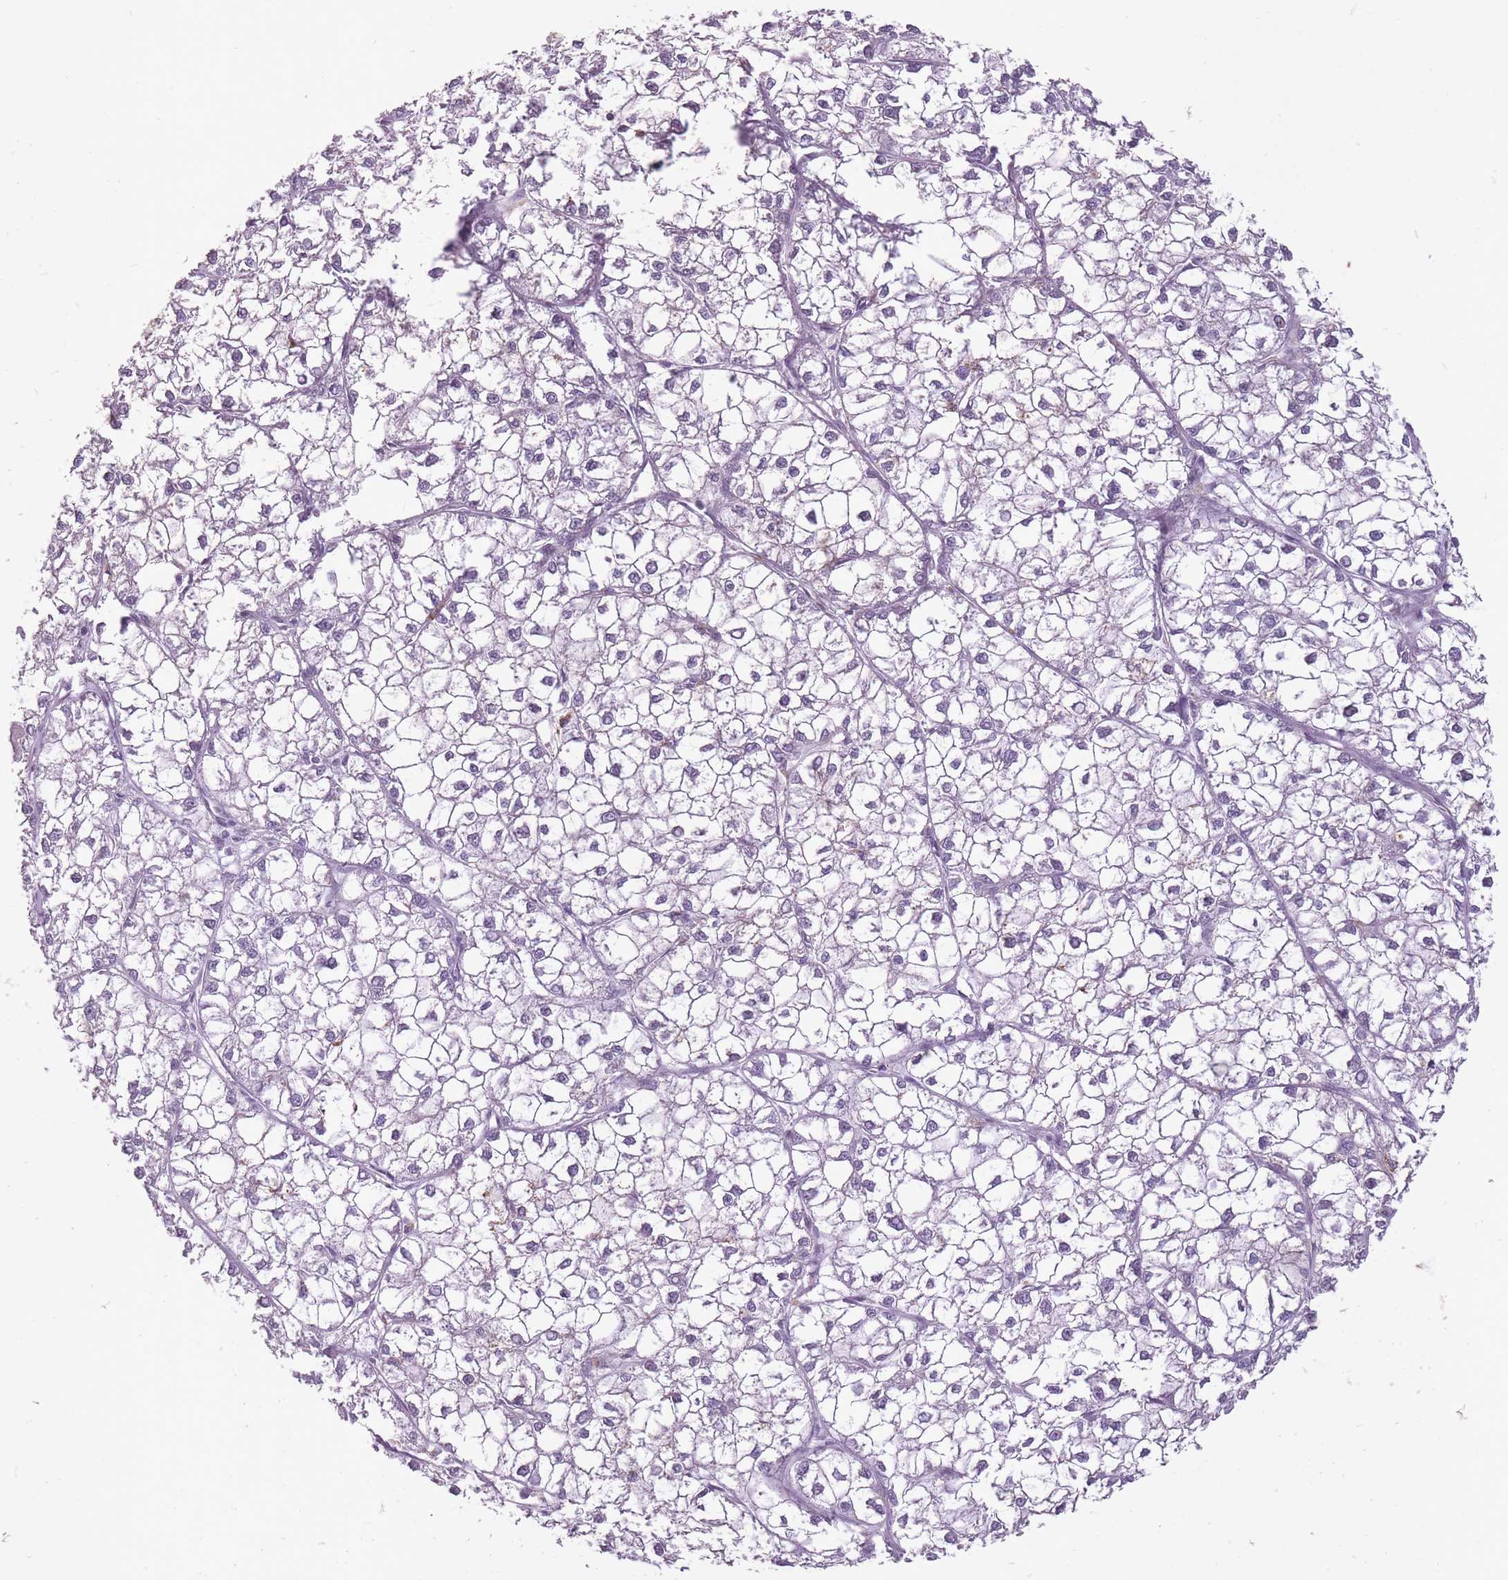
{"staining": {"intensity": "negative", "quantity": "none", "location": "none"}, "tissue": "liver cancer", "cell_type": "Tumor cells", "image_type": "cancer", "snomed": [{"axis": "morphology", "description": "Carcinoma, Hepatocellular, NOS"}, {"axis": "topography", "description": "Liver"}], "caption": "Photomicrograph shows no protein positivity in tumor cells of liver cancer tissue.", "gene": "RFX4", "patient": {"sex": "female", "age": 43}}